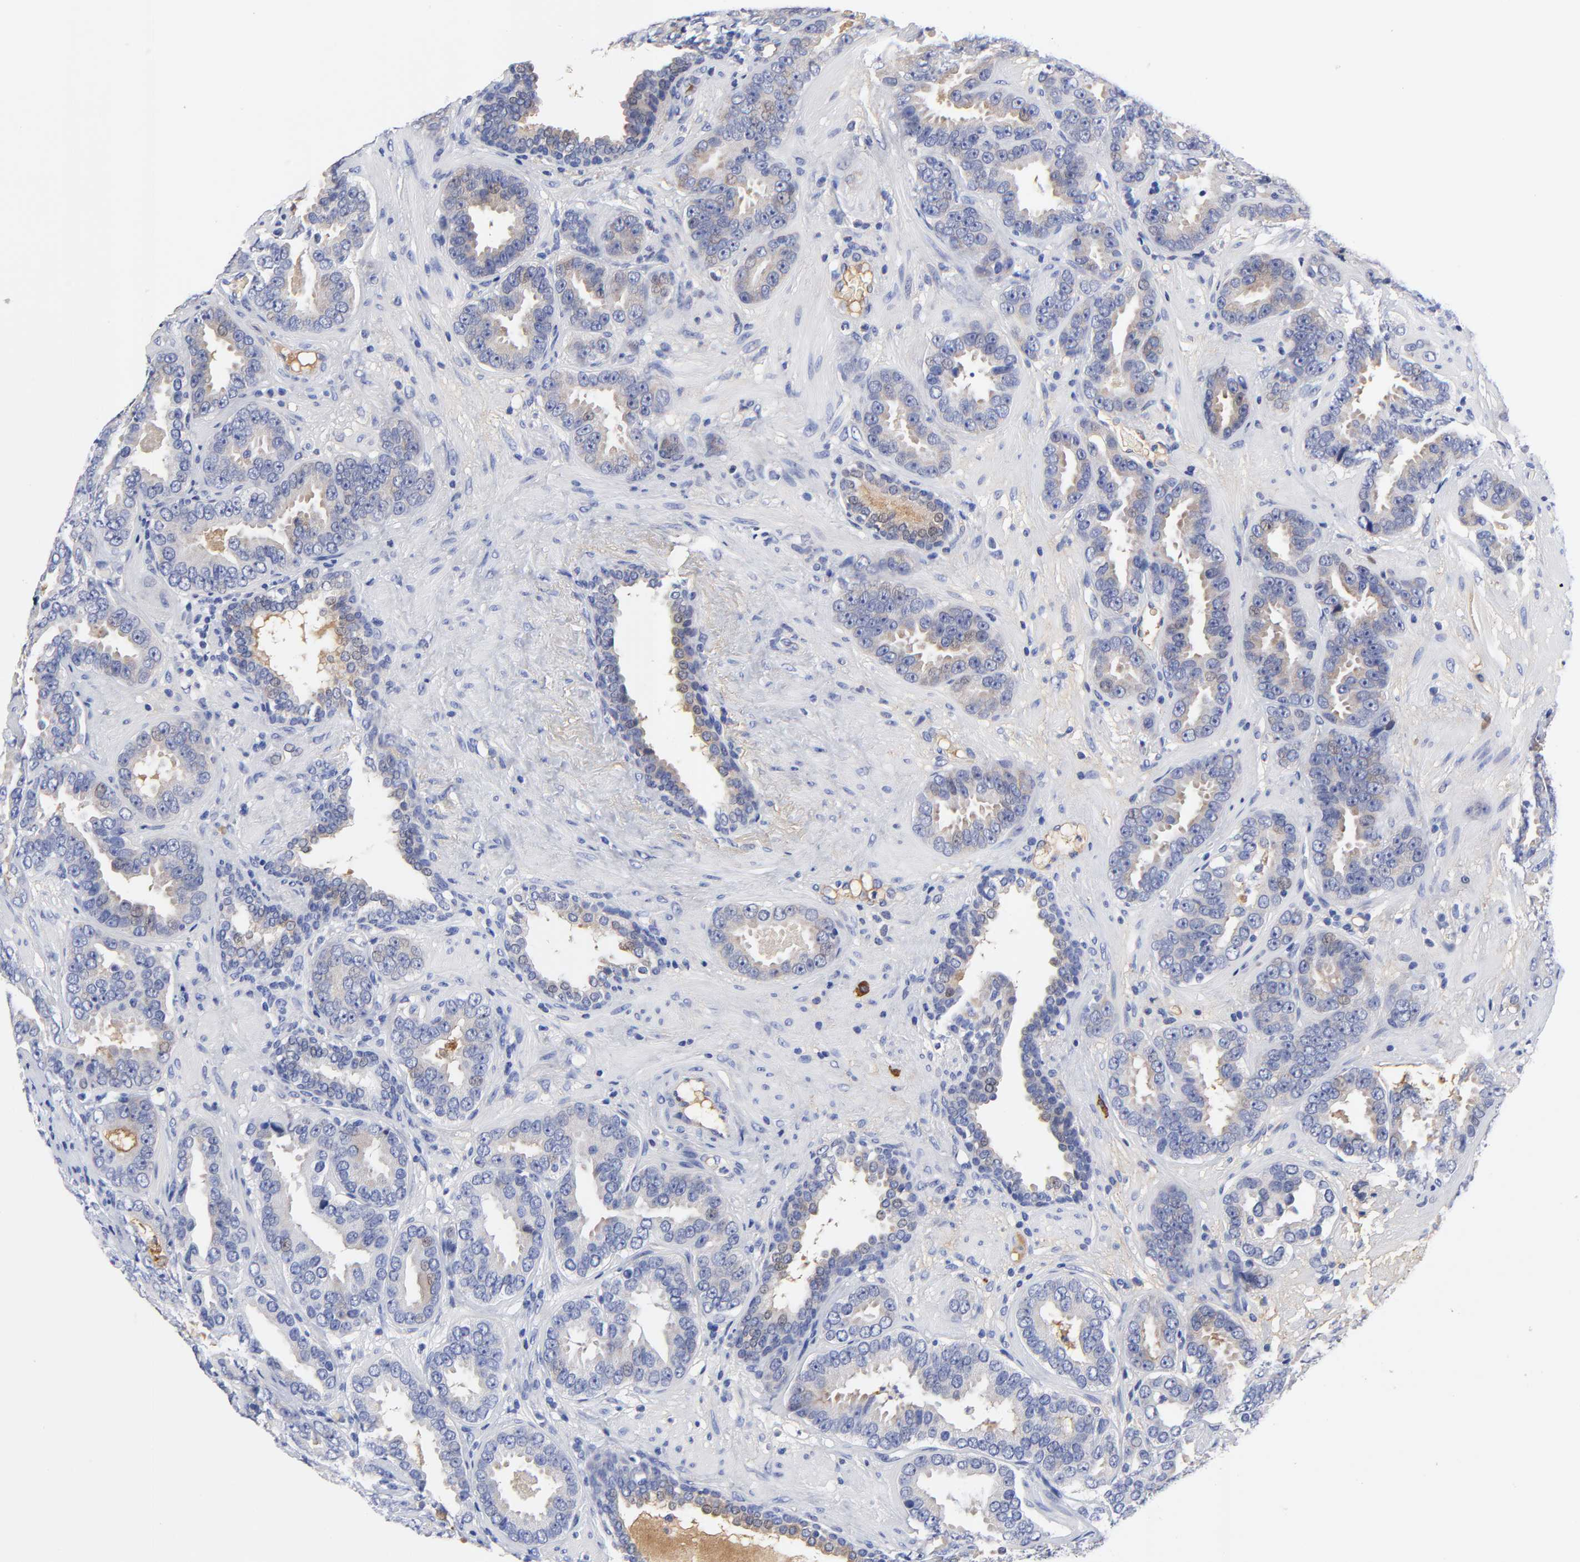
{"staining": {"intensity": "weak", "quantity": "25%-75%", "location": "cytoplasmic/membranous,nuclear"}, "tissue": "prostate cancer", "cell_type": "Tumor cells", "image_type": "cancer", "snomed": [{"axis": "morphology", "description": "Adenocarcinoma, Low grade"}, {"axis": "topography", "description": "Prostate"}], "caption": "Immunohistochemical staining of prostate cancer (adenocarcinoma (low-grade)) displays low levels of weak cytoplasmic/membranous and nuclear expression in about 25%-75% of tumor cells.", "gene": "IGLV3-10", "patient": {"sex": "male", "age": 59}}